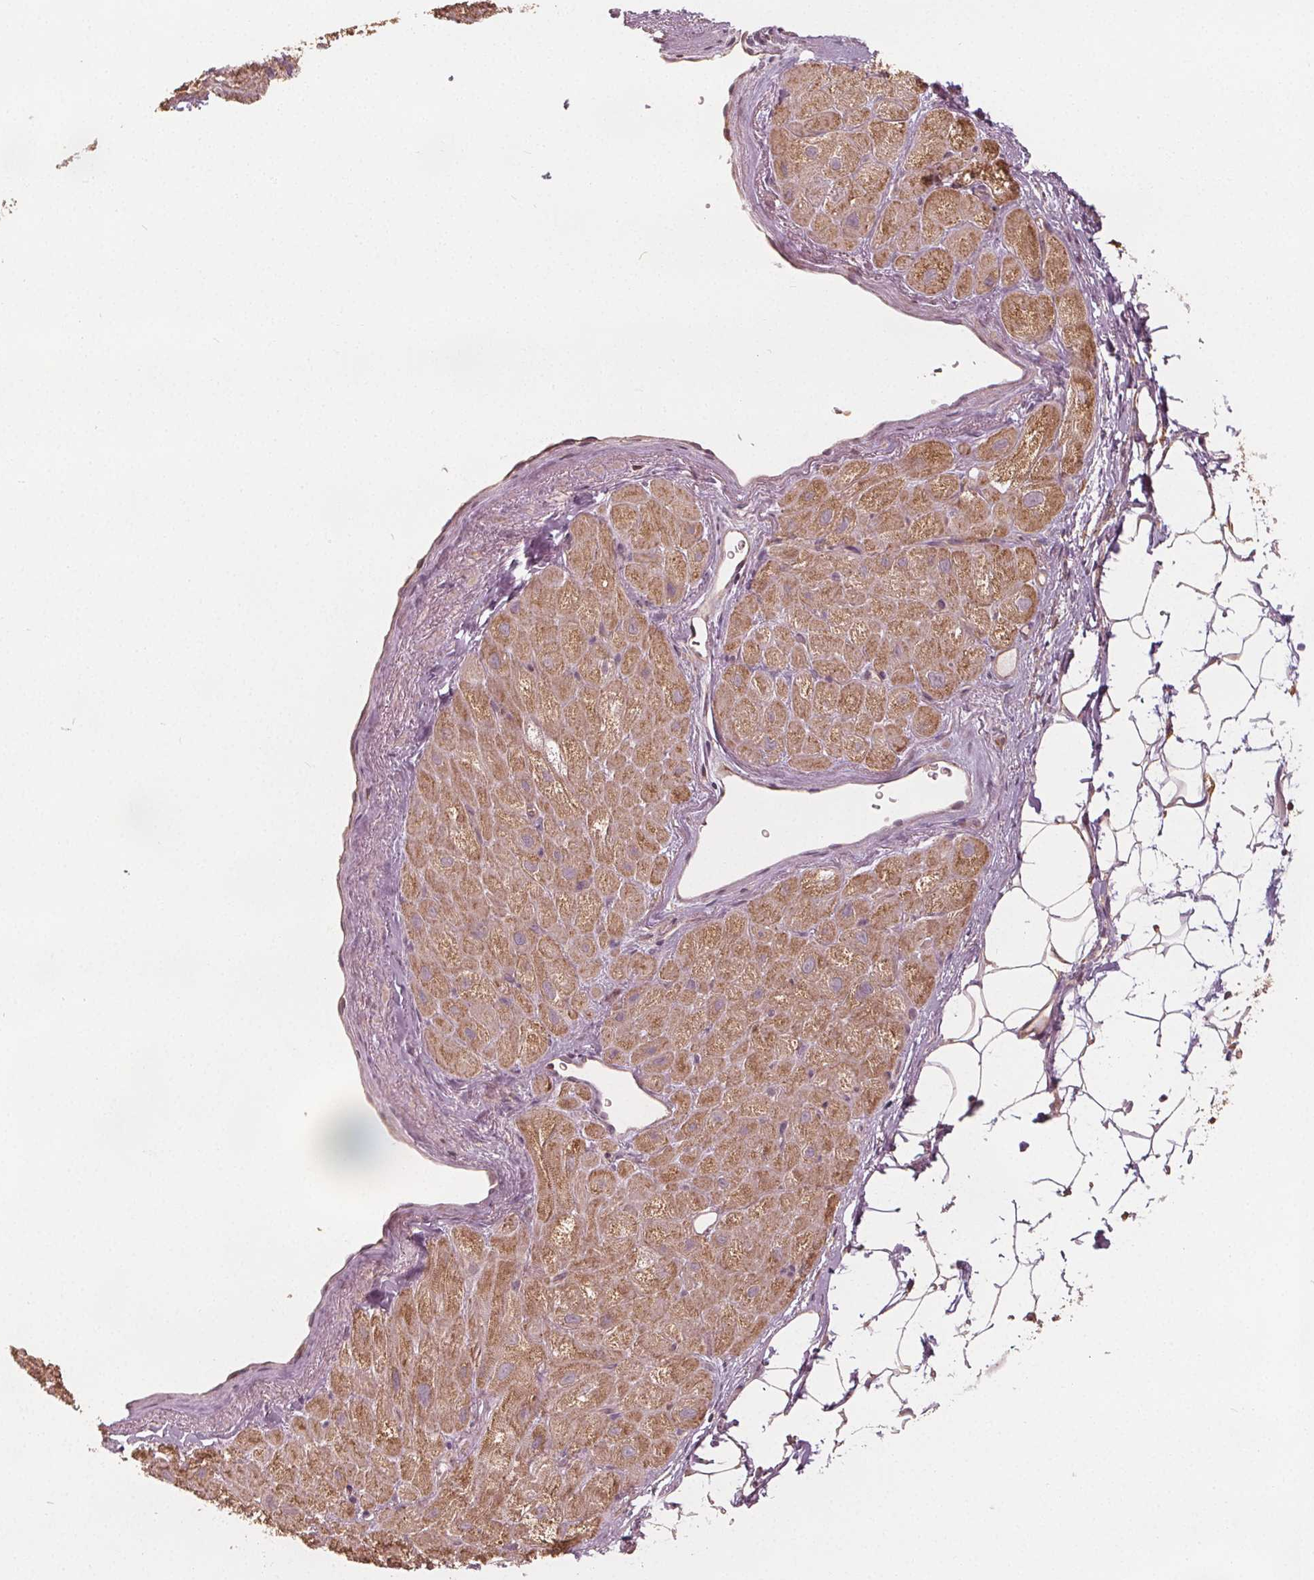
{"staining": {"intensity": "moderate", "quantity": "25%-75%", "location": "cytoplasmic/membranous"}, "tissue": "heart muscle", "cell_type": "Cardiomyocytes", "image_type": "normal", "snomed": [{"axis": "morphology", "description": "Normal tissue, NOS"}, {"axis": "topography", "description": "Heart"}], "caption": "Immunohistochemistry image of benign human heart muscle stained for a protein (brown), which displays medium levels of moderate cytoplasmic/membranous expression in approximately 25%-75% of cardiomyocytes.", "gene": "GNB2", "patient": {"sex": "female", "age": 69}}